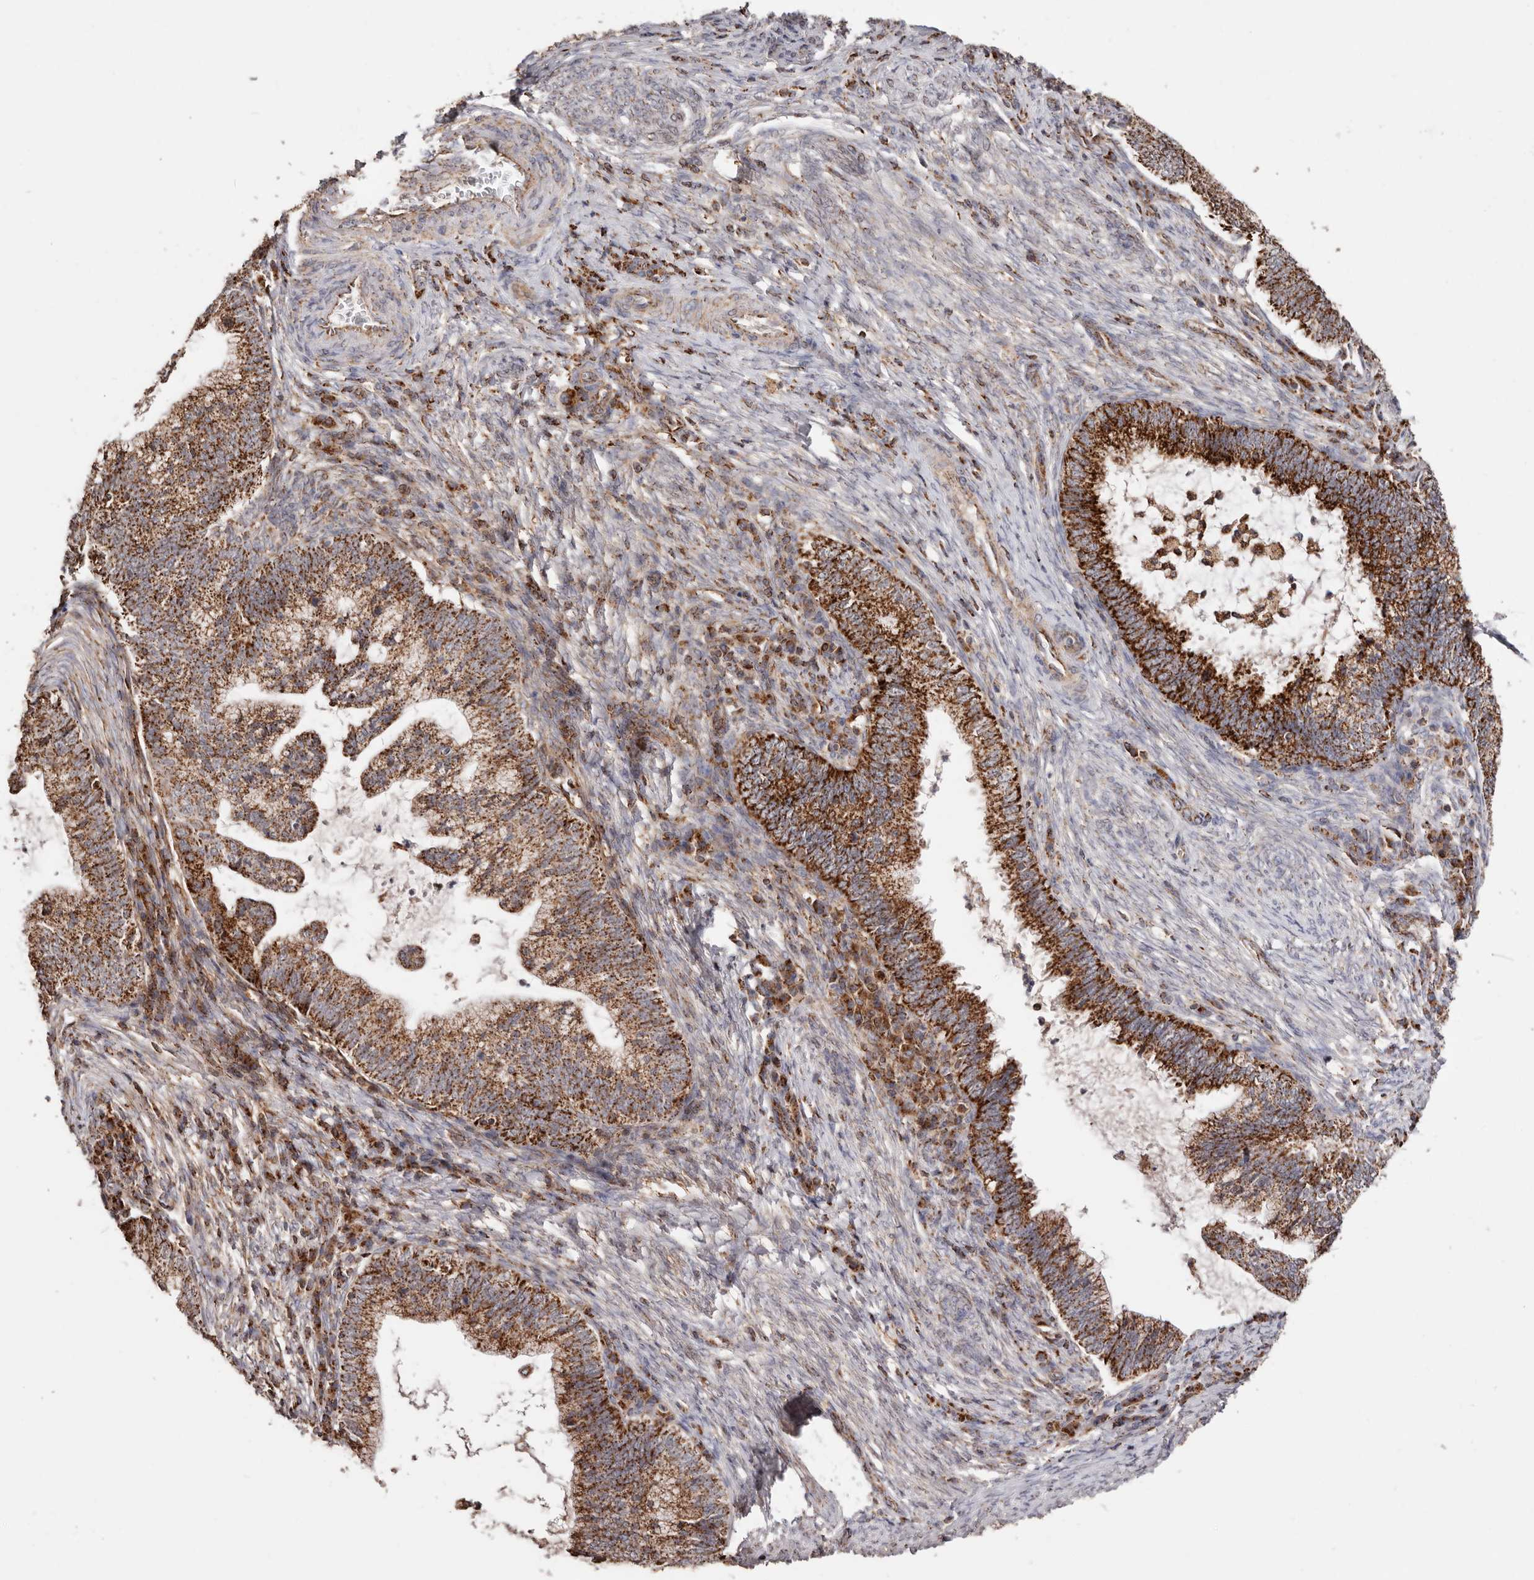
{"staining": {"intensity": "strong", "quantity": ">75%", "location": "cytoplasmic/membranous"}, "tissue": "cervical cancer", "cell_type": "Tumor cells", "image_type": "cancer", "snomed": [{"axis": "morphology", "description": "Adenocarcinoma, NOS"}, {"axis": "topography", "description": "Cervix"}], "caption": "Immunohistochemistry micrograph of human cervical cancer (adenocarcinoma) stained for a protein (brown), which displays high levels of strong cytoplasmic/membranous expression in about >75% of tumor cells.", "gene": "PRKACB", "patient": {"sex": "female", "age": 36}}